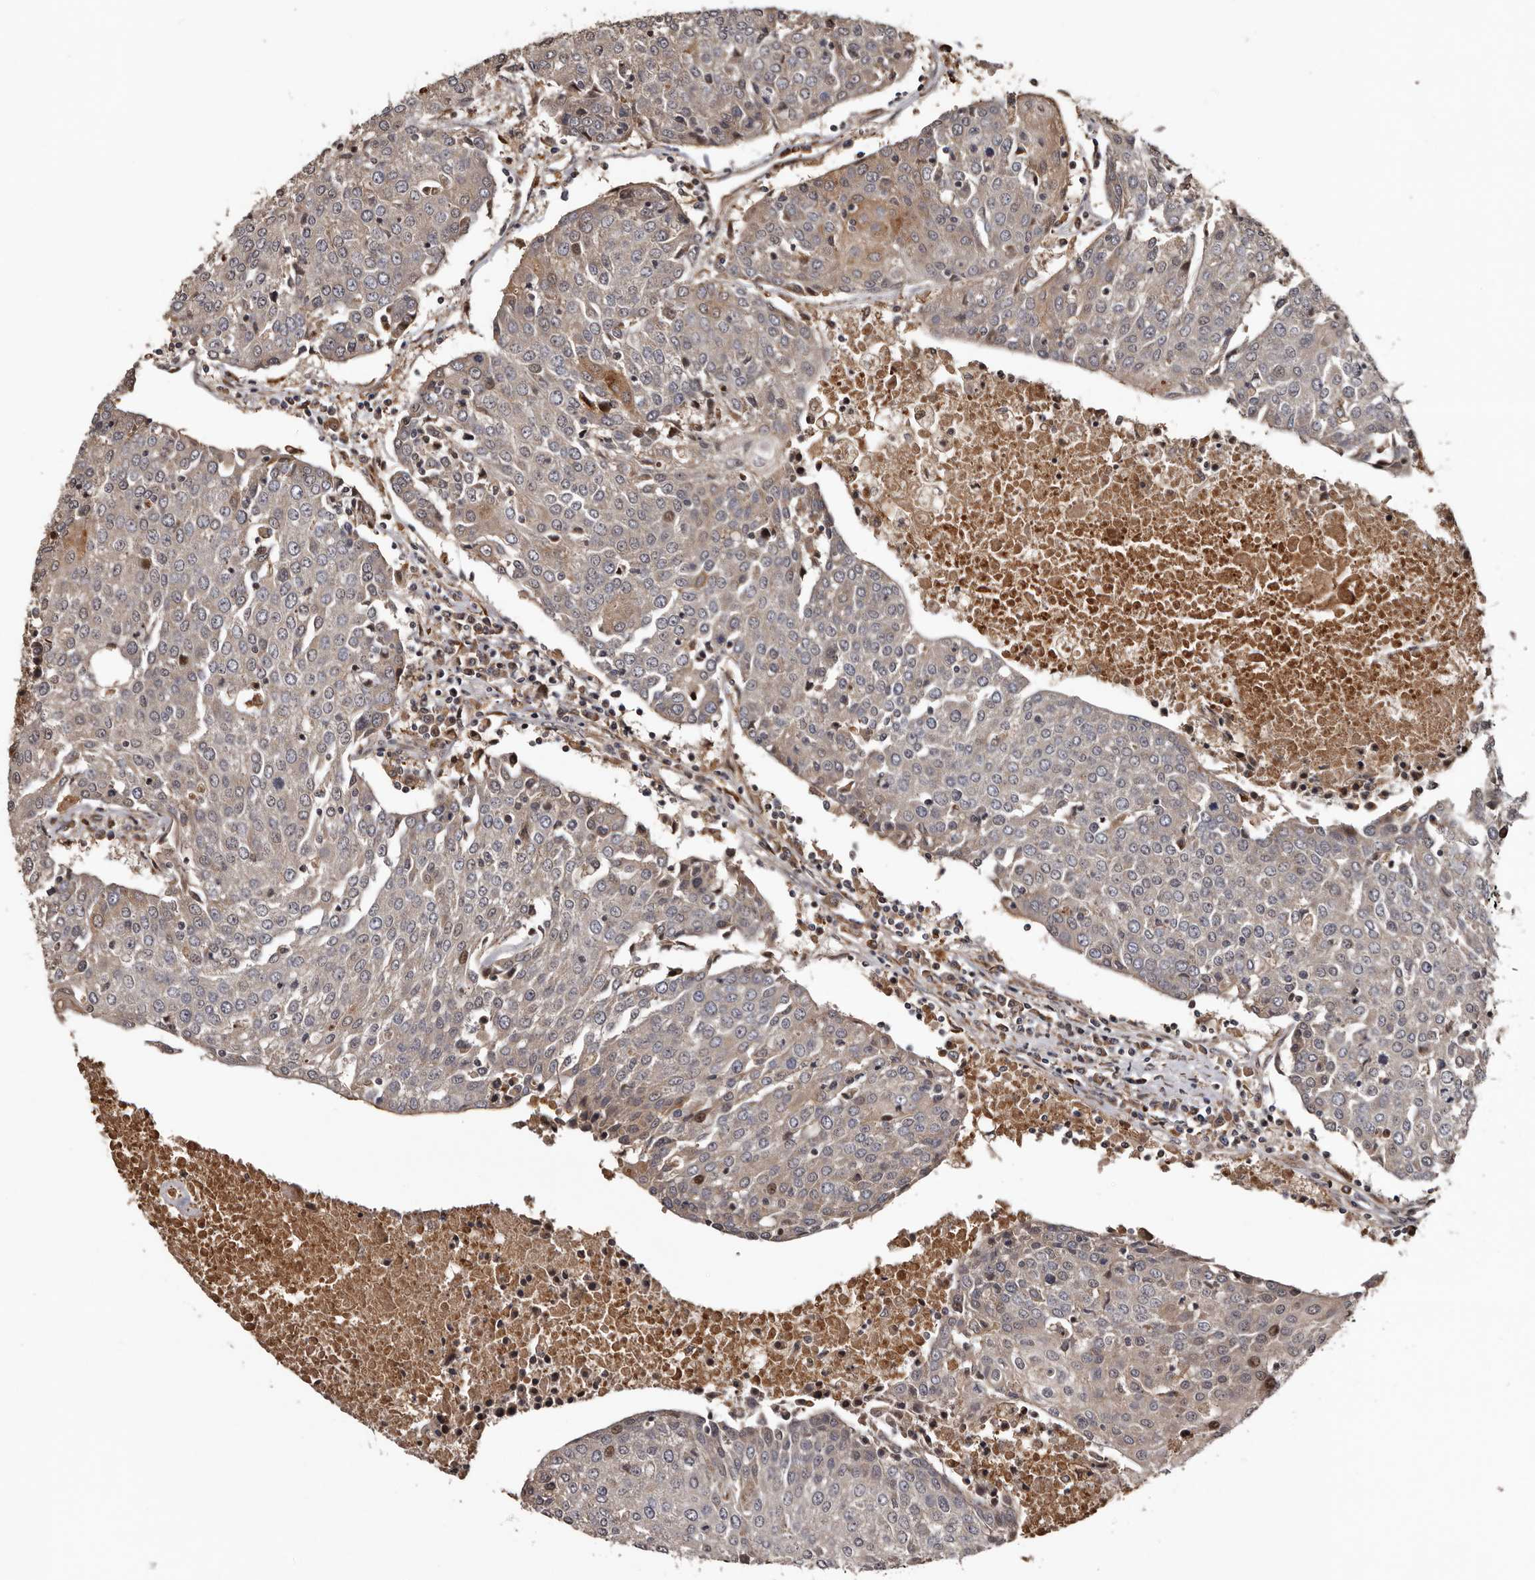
{"staining": {"intensity": "weak", "quantity": "<25%", "location": "cytoplasmic/membranous"}, "tissue": "urothelial cancer", "cell_type": "Tumor cells", "image_type": "cancer", "snomed": [{"axis": "morphology", "description": "Urothelial carcinoma, High grade"}, {"axis": "topography", "description": "Urinary bladder"}], "caption": "Urothelial cancer was stained to show a protein in brown. There is no significant staining in tumor cells.", "gene": "SERTAD4", "patient": {"sex": "female", "age": 85}}